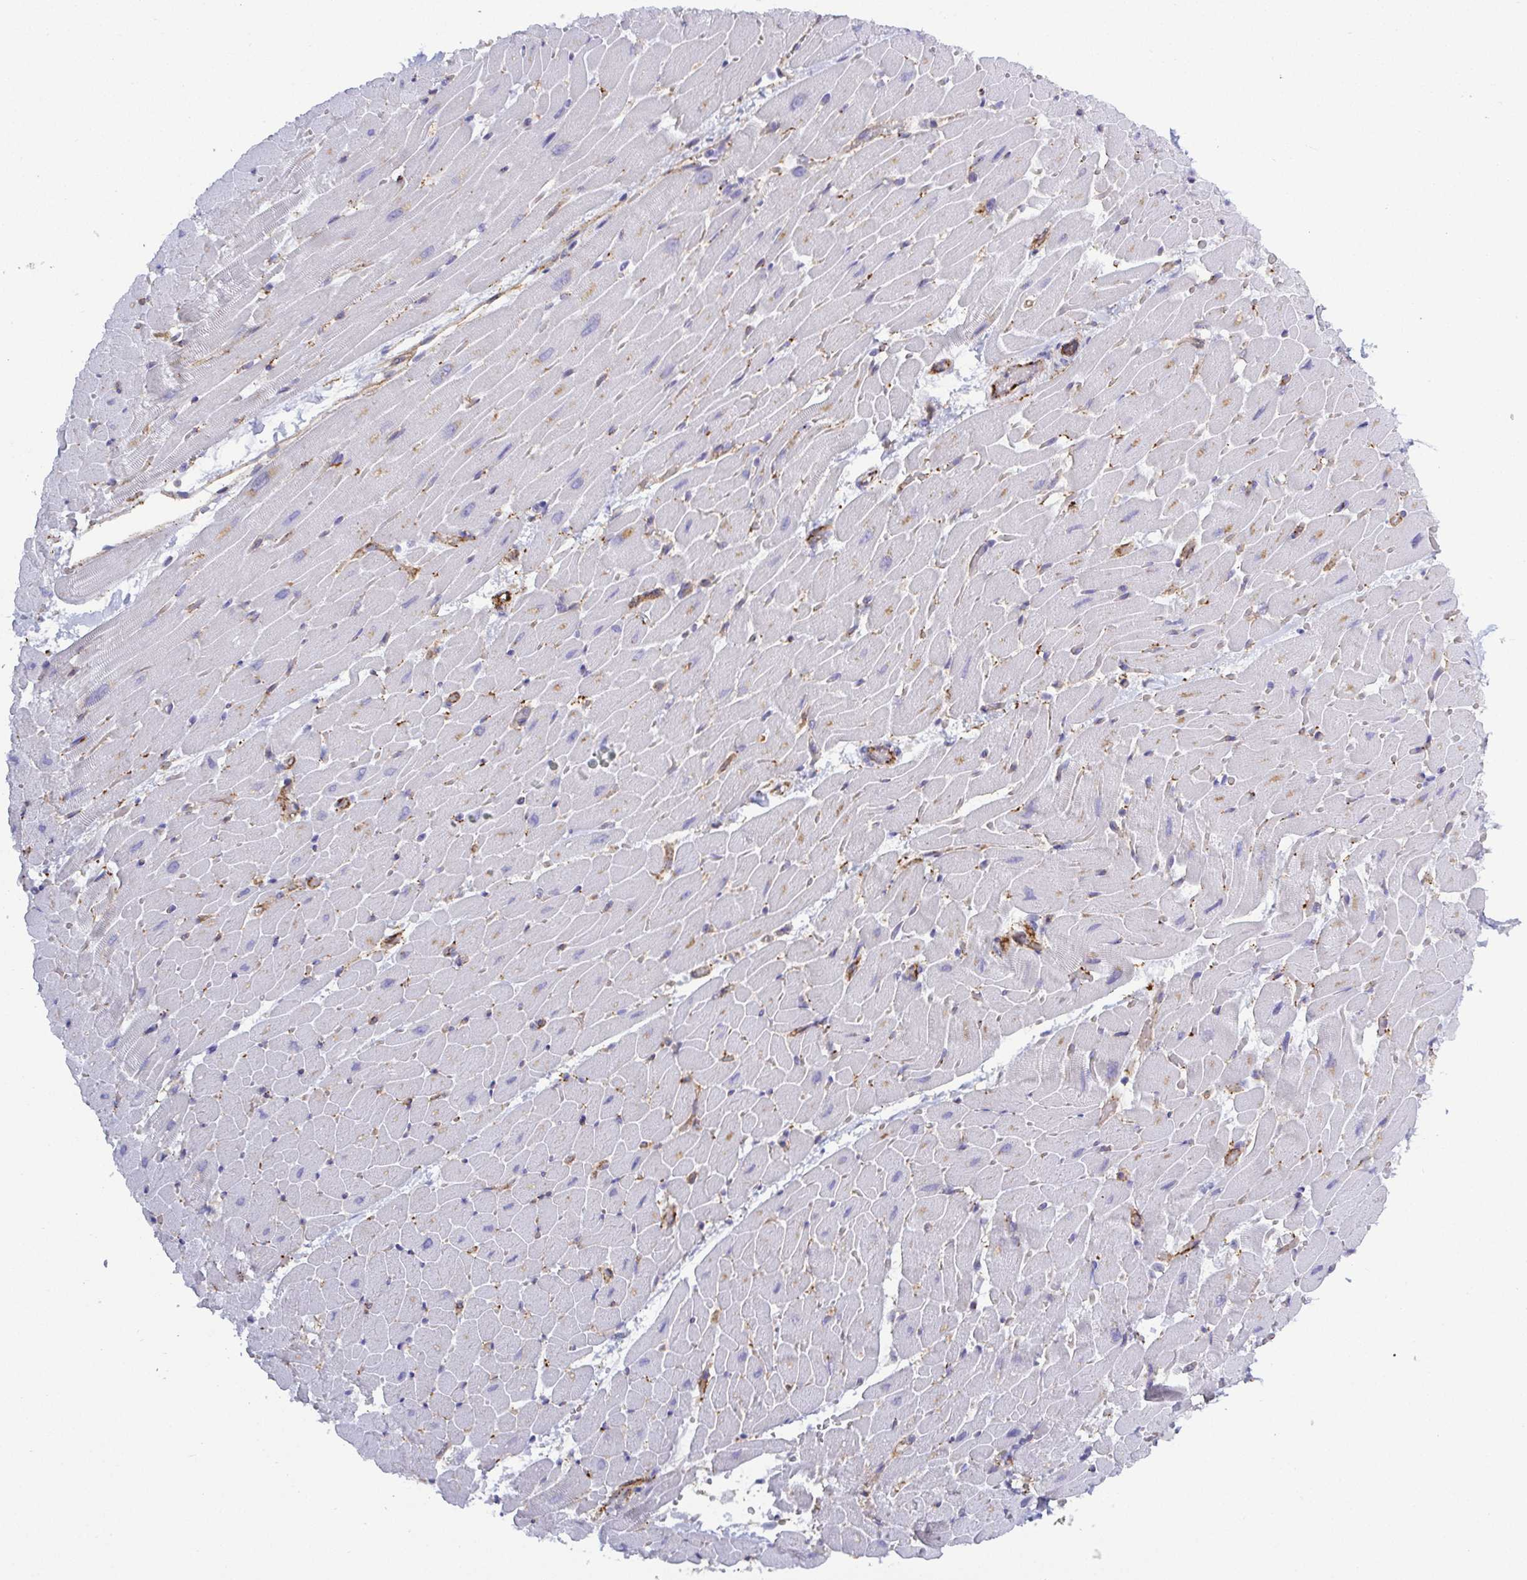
{"staining": {"intensity": "weak", "quantity": "<25%", "location": "cytoplasmic/membranous"}, "tissue": "heart muscle", "cell_type": "Cardiomyocytes", "image_type": "normal", "snomed": [{"axis": "morphology", "description": "Normal tissue, NOS"}, {"axis": "topography", "description": "Heart"}], "caption": "IHC histopathology image of unremarkable heart muscle: heart muscle stained with DAB (3,3'-diaminobenzidine) shows no significant protein expression in cardiomyocytes.", "gene": "LIMA1", "patient": {"sex": "male", "age": 37}}